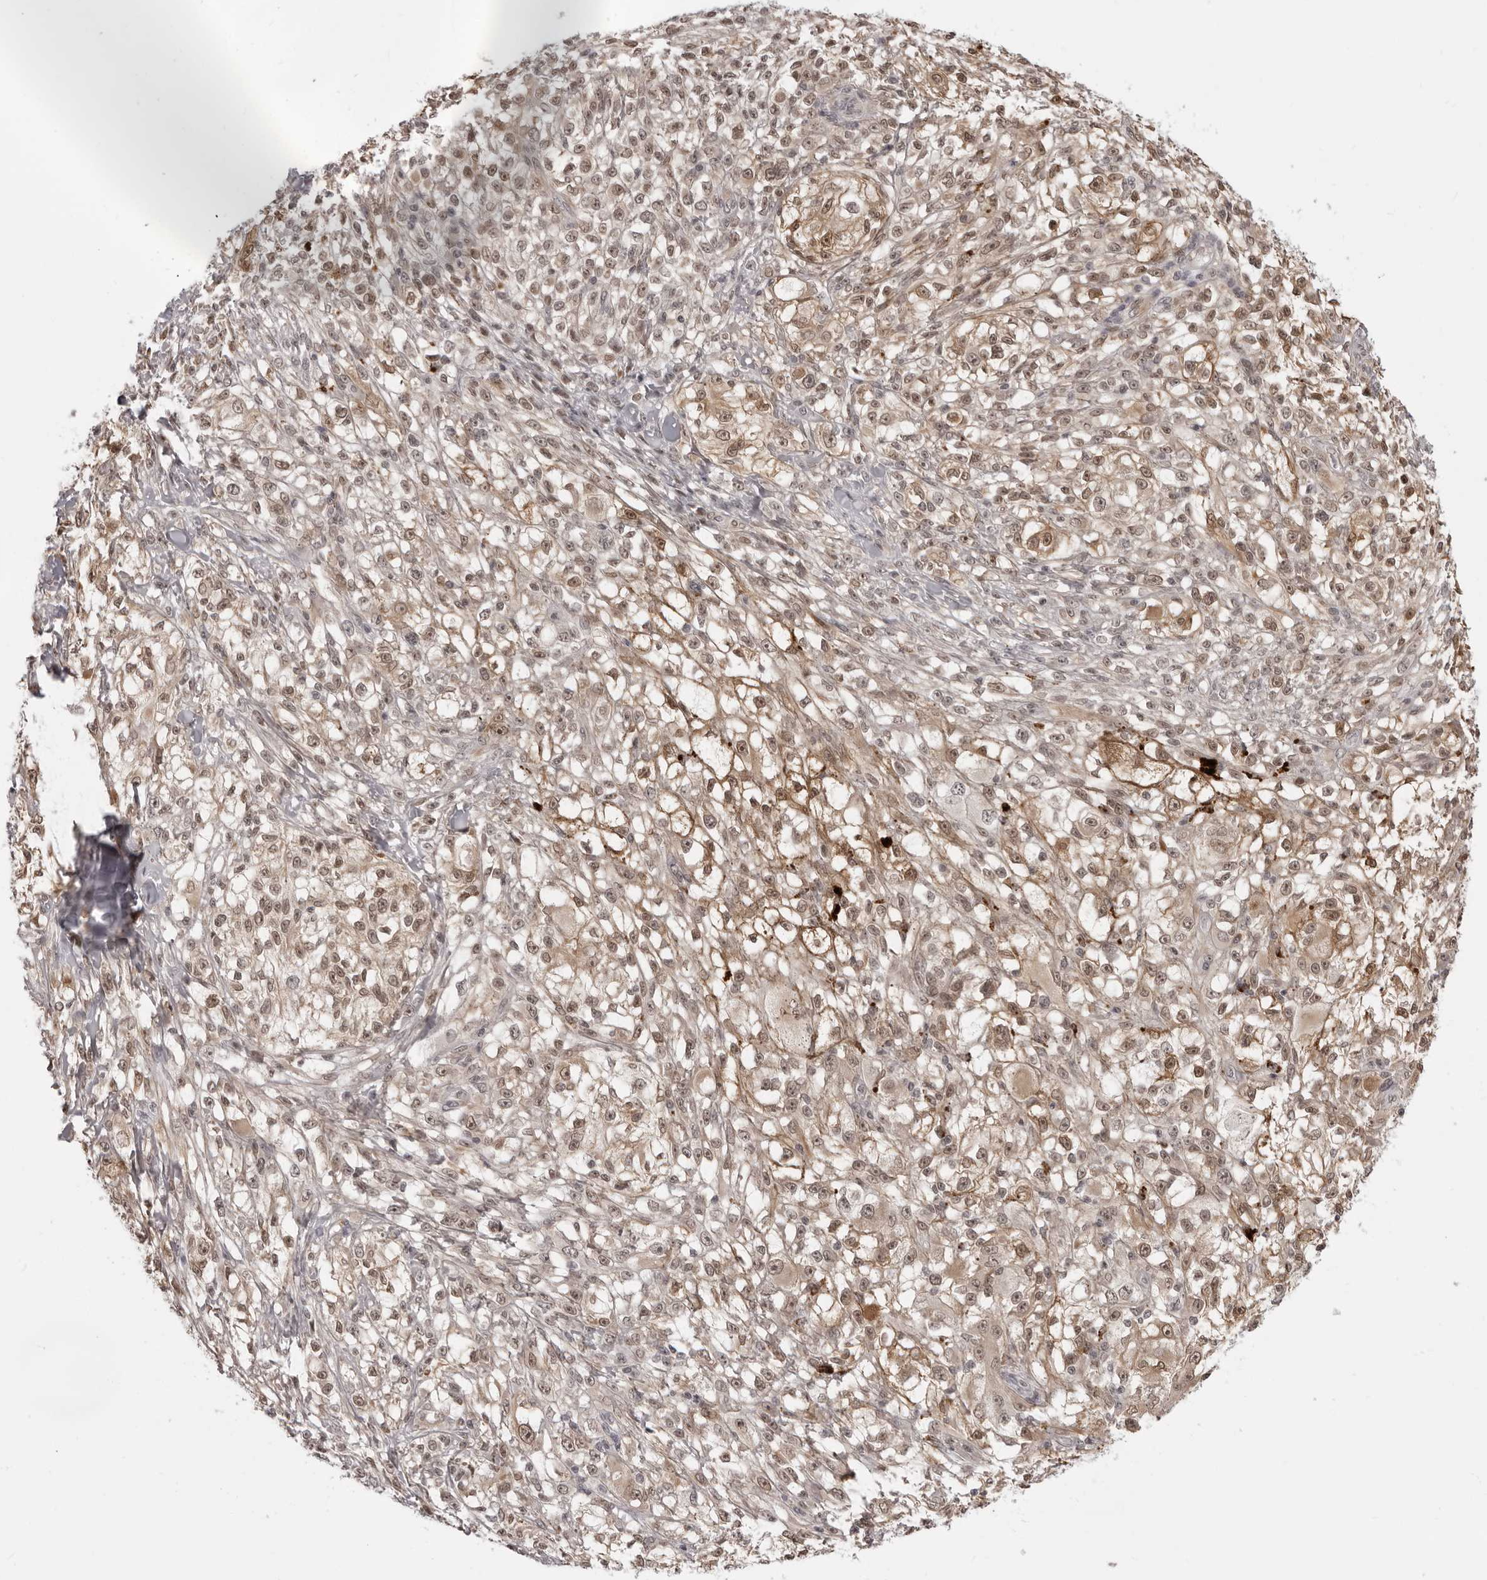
{"staining": {"intensity": "moderate", "quantity": ">75%", "location": "nuclear"}, "tissue": "melanoma", "cell_type": "Tumor cells", "image_type": "cancer", "snomed": [{"axis": "morphology", "description": "Malignant melanoma, NOS"}, {"axis": "topography", "description": "Skin of head"}], "caption": "Melanoma stained with immunohistochemistry shows moderate nuclear expression in about >75% of tumor cells.", "gene": "SRGAP2", "patient": {"sex": "male", "age": 83}}